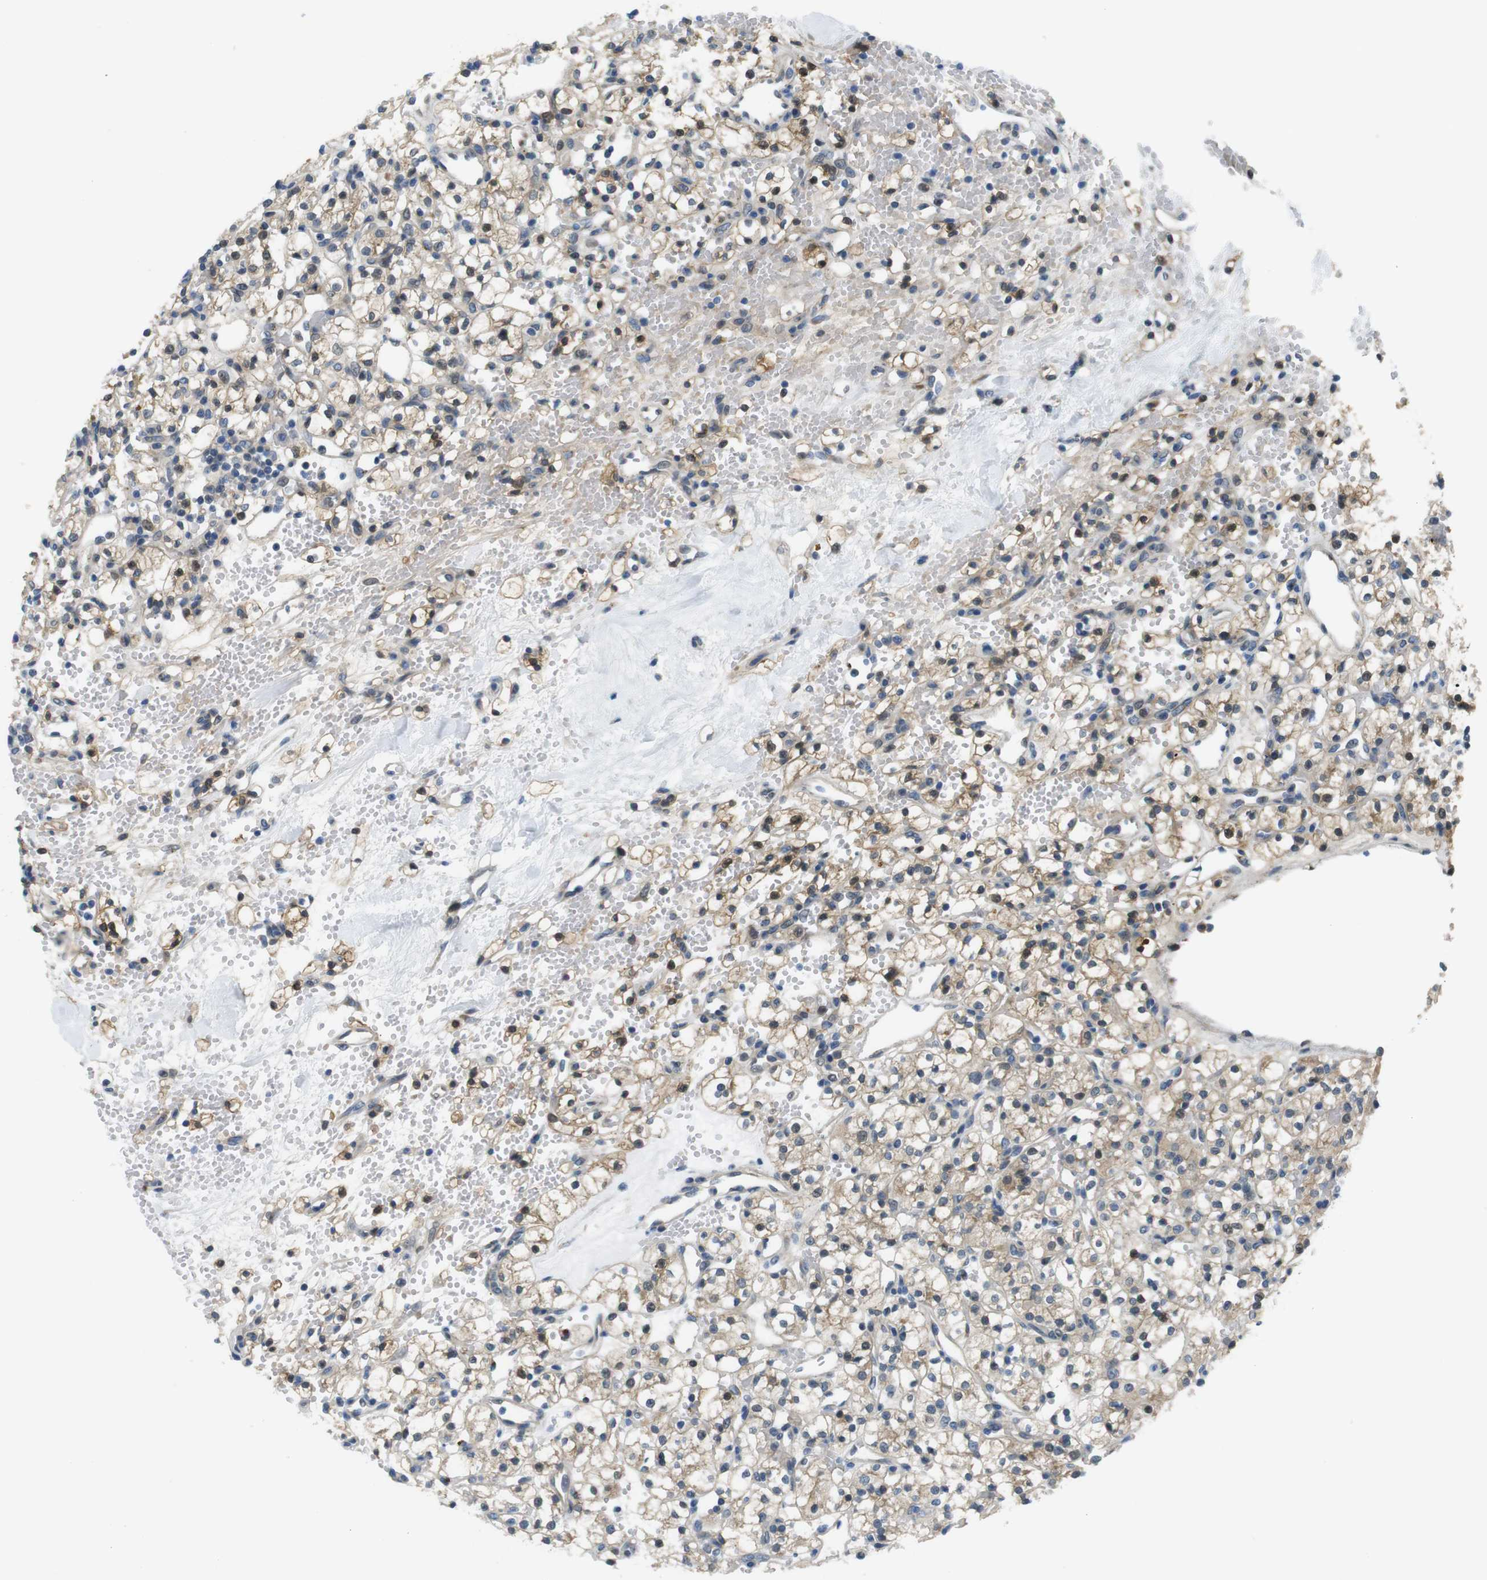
{"staining": {"intensity": "weak", "quantity": ">75%", "location": "cytoplasmic/membranous"}, "tissue": "renal cancer", "cell_type": "Tumor cells", "image_type": "cancer", "snomed": [{"axis": "morphology", "description": "Adenocarcinoma, NOS"}, {"axis": "topography", "description": "Kidney"}], "caption": "Brown immunohistochemical staining in renal cancer demonstrates weak cytoplasmic/membranous expression in about >75% of tumor cells.", "gene": "ZDHHC3", "patient": {"sex": "female", "age": 60}}